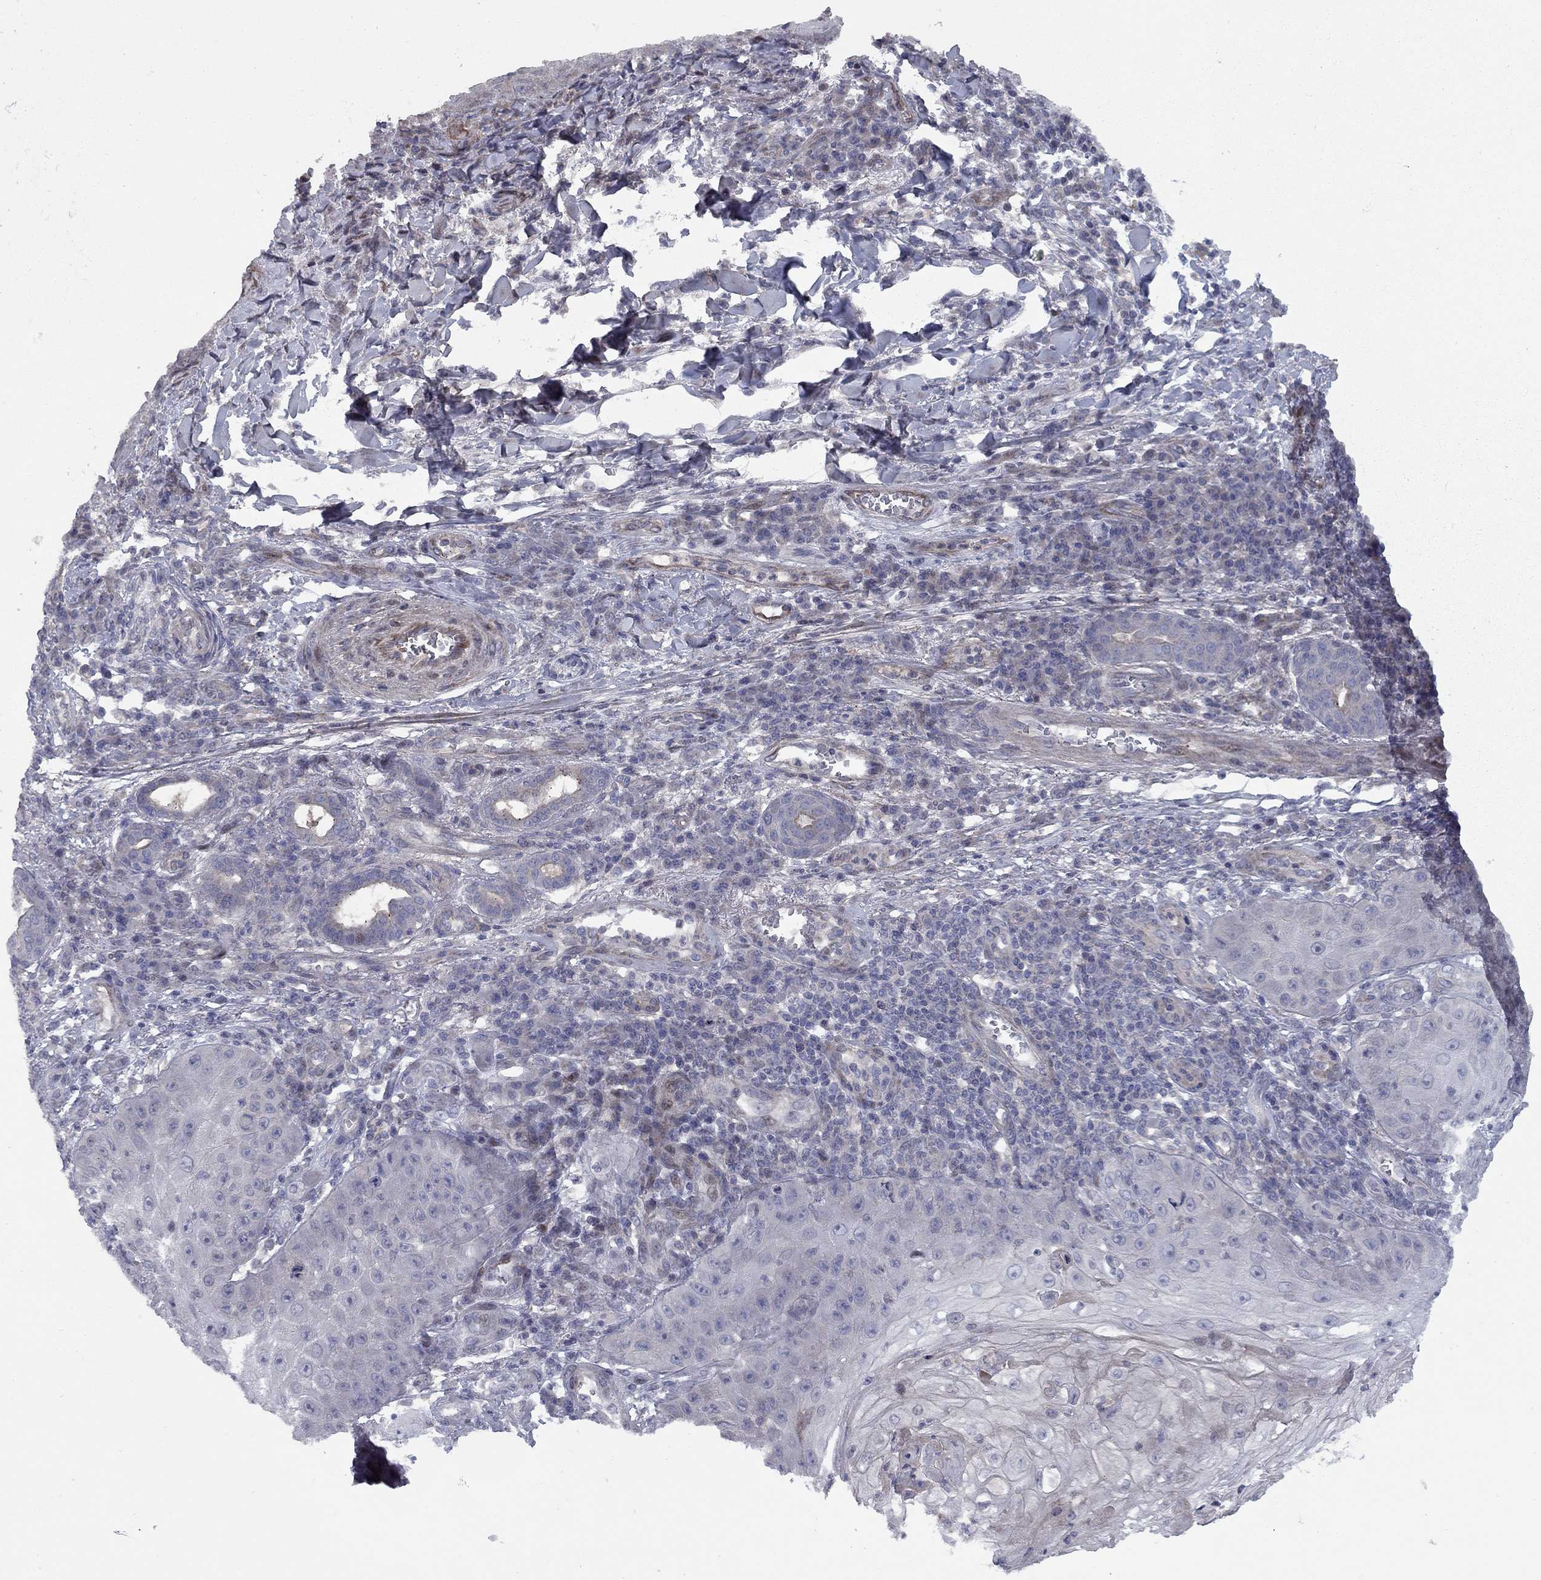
{"staining": {"intensity": "negative", "quantity": "none", "location": "none"}, "tissue": "skin cancer", "cell_type": "Tumor cells", "image_type": "cancer", "snomed": [{"axis": "morphology", "description": "Squamous cell carcinoma, NOS"}, {"axis": "topography", "description": "Skin"}], "caption": "Micrograph shows no protein staining in tumor cells of skin cancer (squamous cell carcinoma) tissue.", "gene": "DUSP7", "patient": {"sex": "male", "age": 70}}